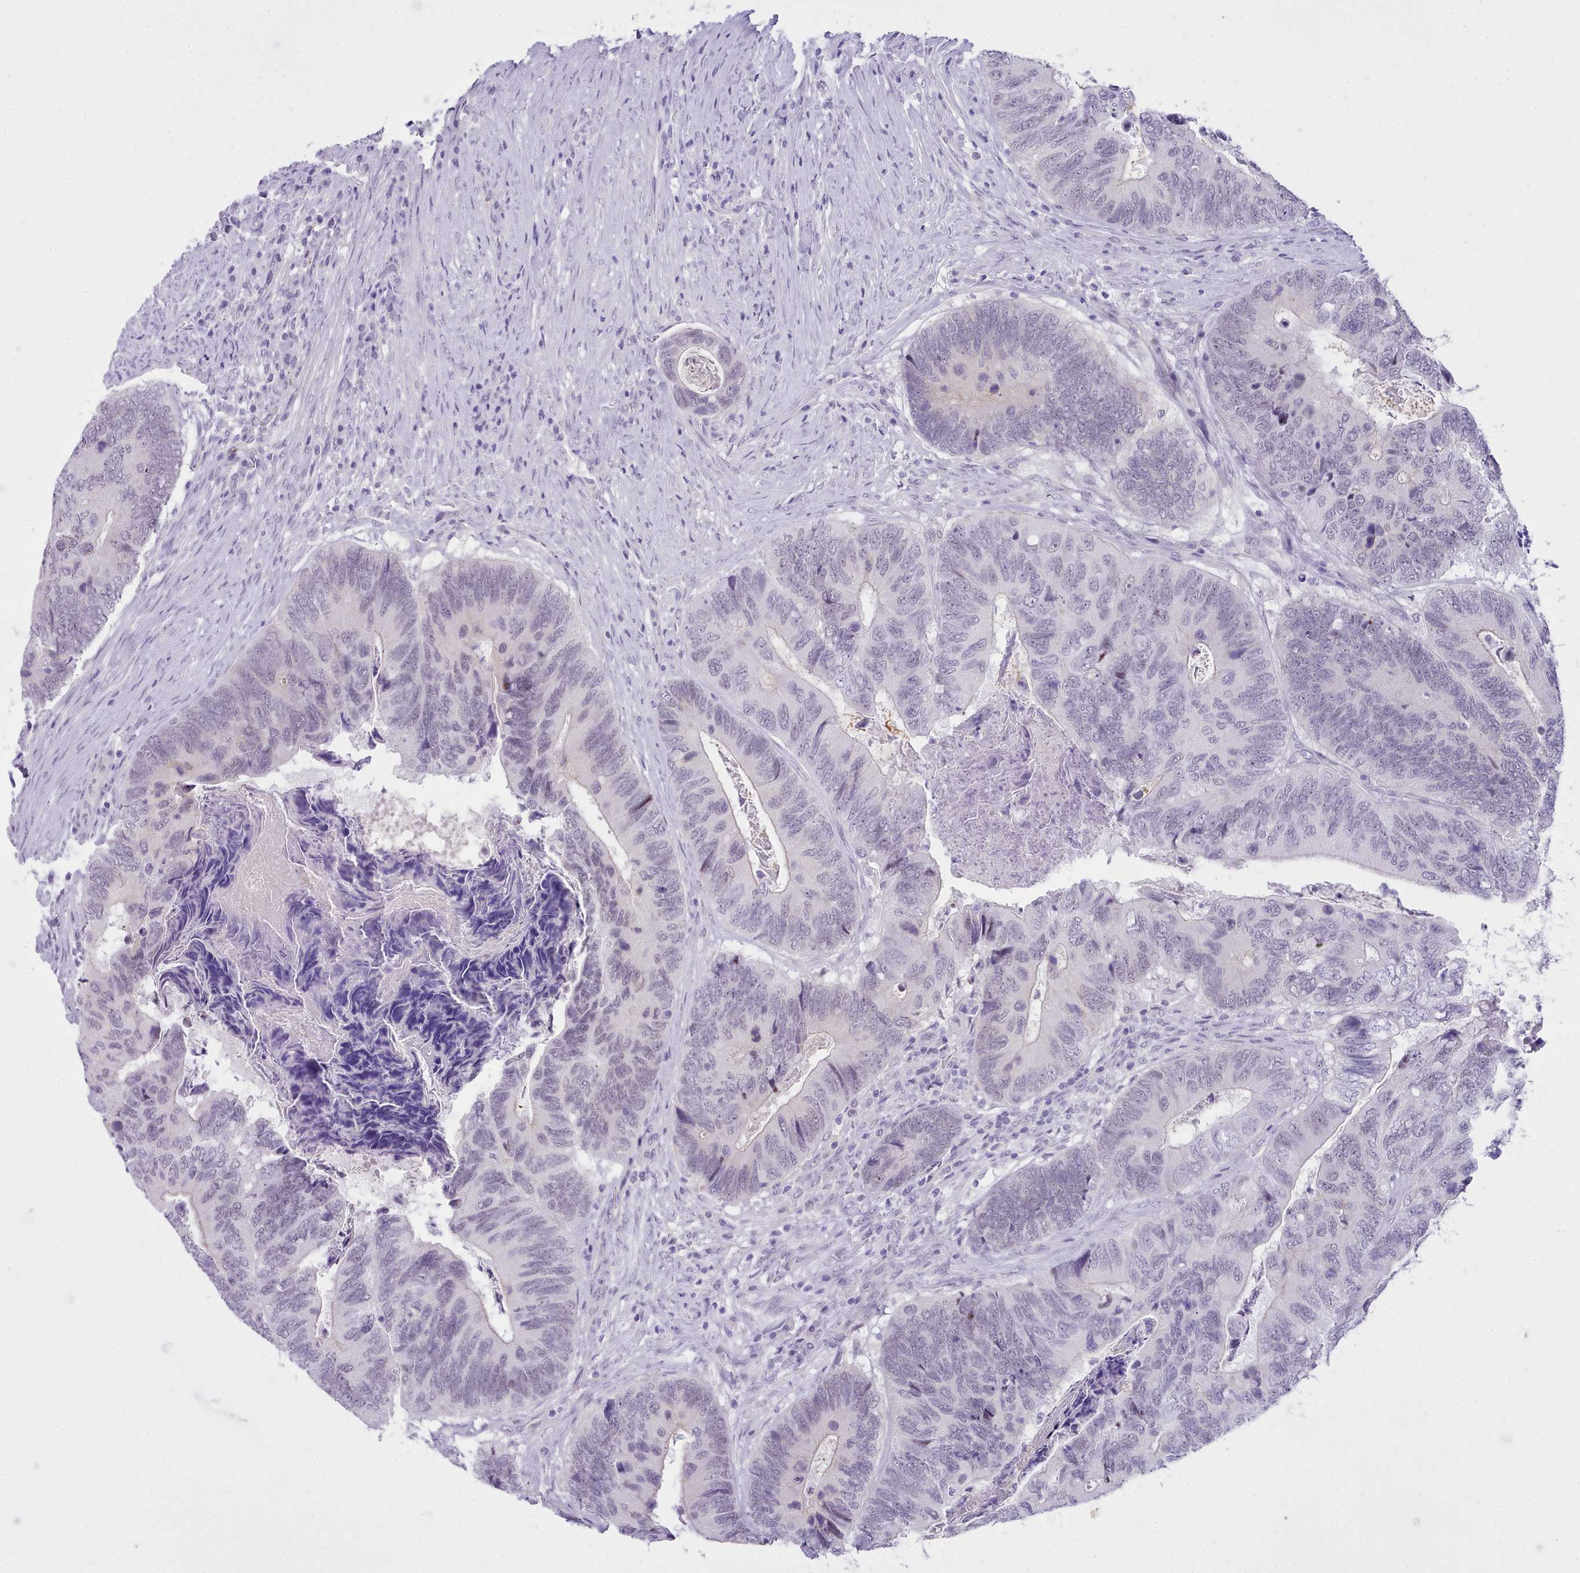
{"staining": {"intensity": "negative", "quantity": "none", "location": "none"}, "tissue": "colorectal cancer", "cell_type": "Tumor cells", "image_type": "cancer", "snomed": [{"axis": "morphology", "description": "Adenocarcinoma, NOS"}, {"axis": "topography", "description": "Colon"}], "caption": "Tumor cells show no significant expression in colorectal cancer (adenocarcinoma). (Stains: DAB immunohistochemistry with hematoxylin counter stain, Microscopy: brightfield microscopy at high magnification).", "gene": "LRRC37A", "patient": {"sex": "female", "age": 67}}